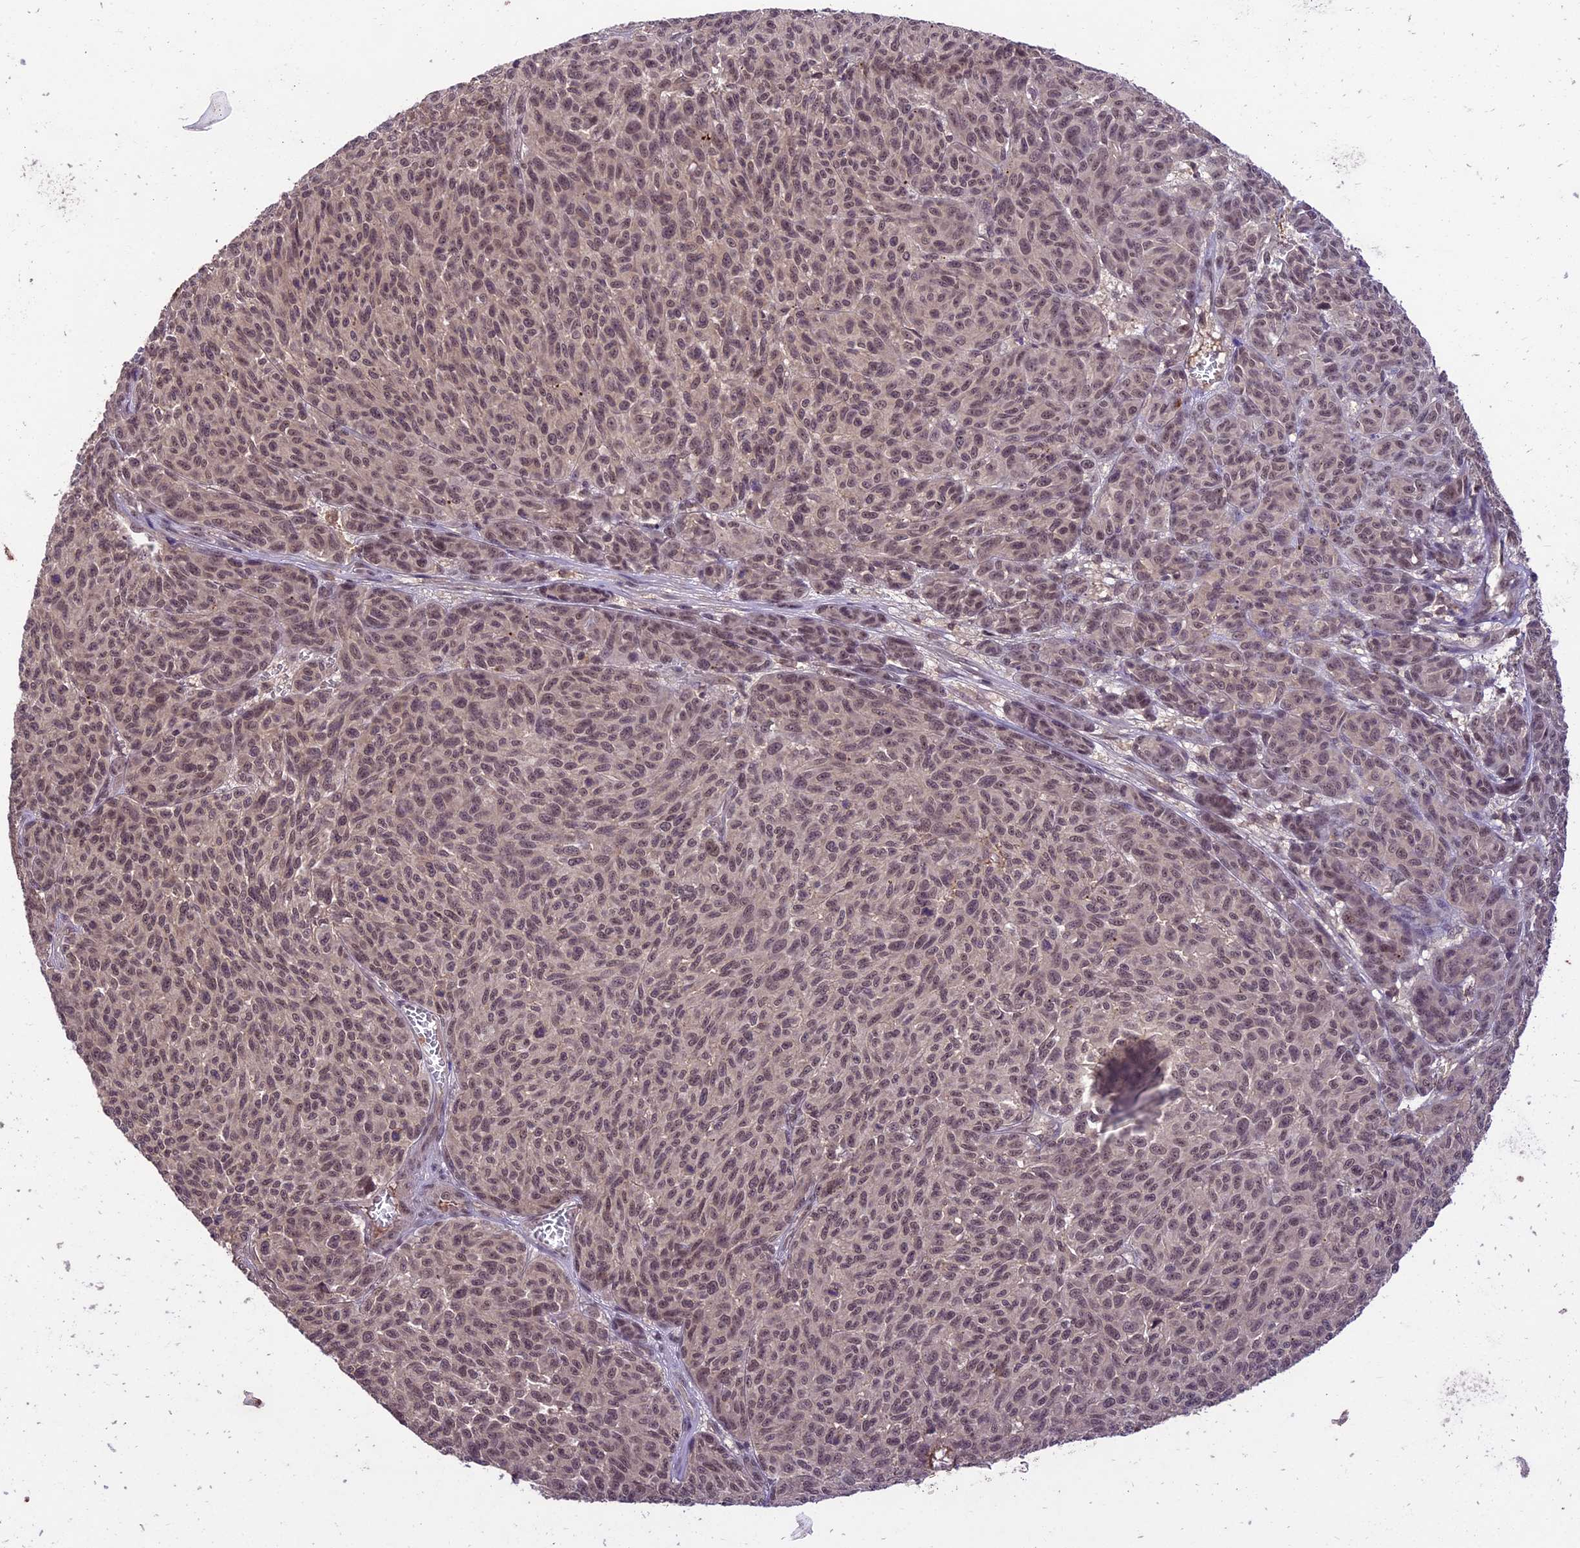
{"staining": {"intensity": "moderate", "quantity": ">75%", "location": "nuclear"}, "tissue": "melanoma", "cell_type": "Tumor cells", "image_type": "cancer", "snomed": [{"axis": "morphology", "description": "Malignant melanoma, NOS"}, {"axis": "topography", "description": "Skin"}], "caption": "Moderate nuclear protein positivity is present in about >75% of tumor cells in melanoma. Using DAB (3,3'-diaminobenzidine) (brown) and hematoxylin (blue) stains, captured at high magnification using brightfield microscopy.", "gene": "ATP10A", "patient": {"sex": "male", "age": 49}}